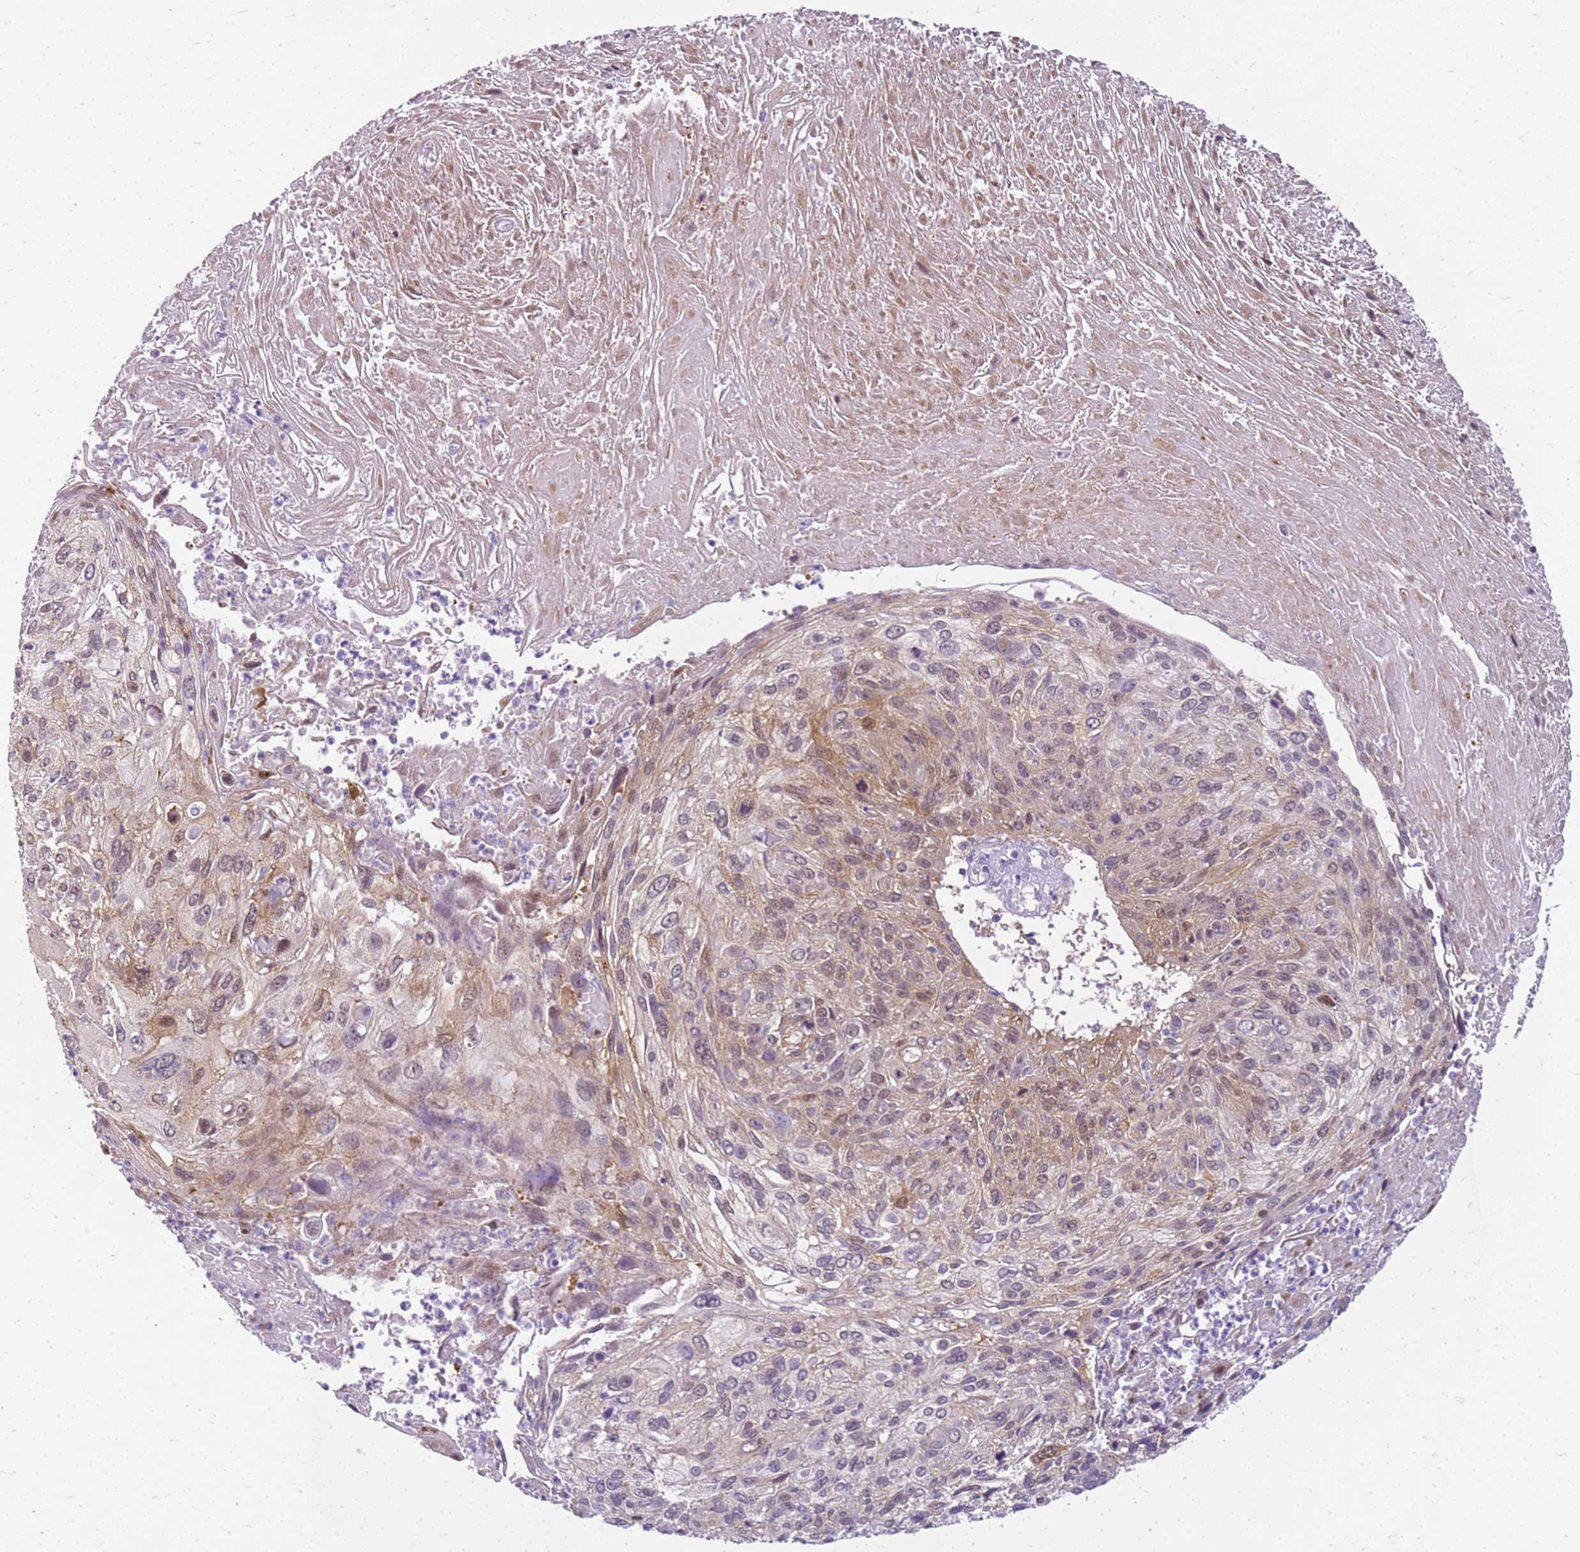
{"staining": {"intensity": "weak", "quantity": "25%-75%", "location": "cytoplasmic/membranous"}, "tissue": "cervical cancer", "cell_type": "Tumor cells", "image_type": "cancer", "snomed": [{"axis": "morphology", "description": "Squamous cell carcinoma, NOS"}, {"axis": "topography", "description": "Cervix"}], "caption": "Brown immunohistochemical staining in cervical cancer (squamous cell carcinoma) demonstrates weak cytoplasmic/membranous expression in about 25%-75% of tumor cells.", "gene": "HSPB1", "patient": {"sex": "female", "age": 51}}